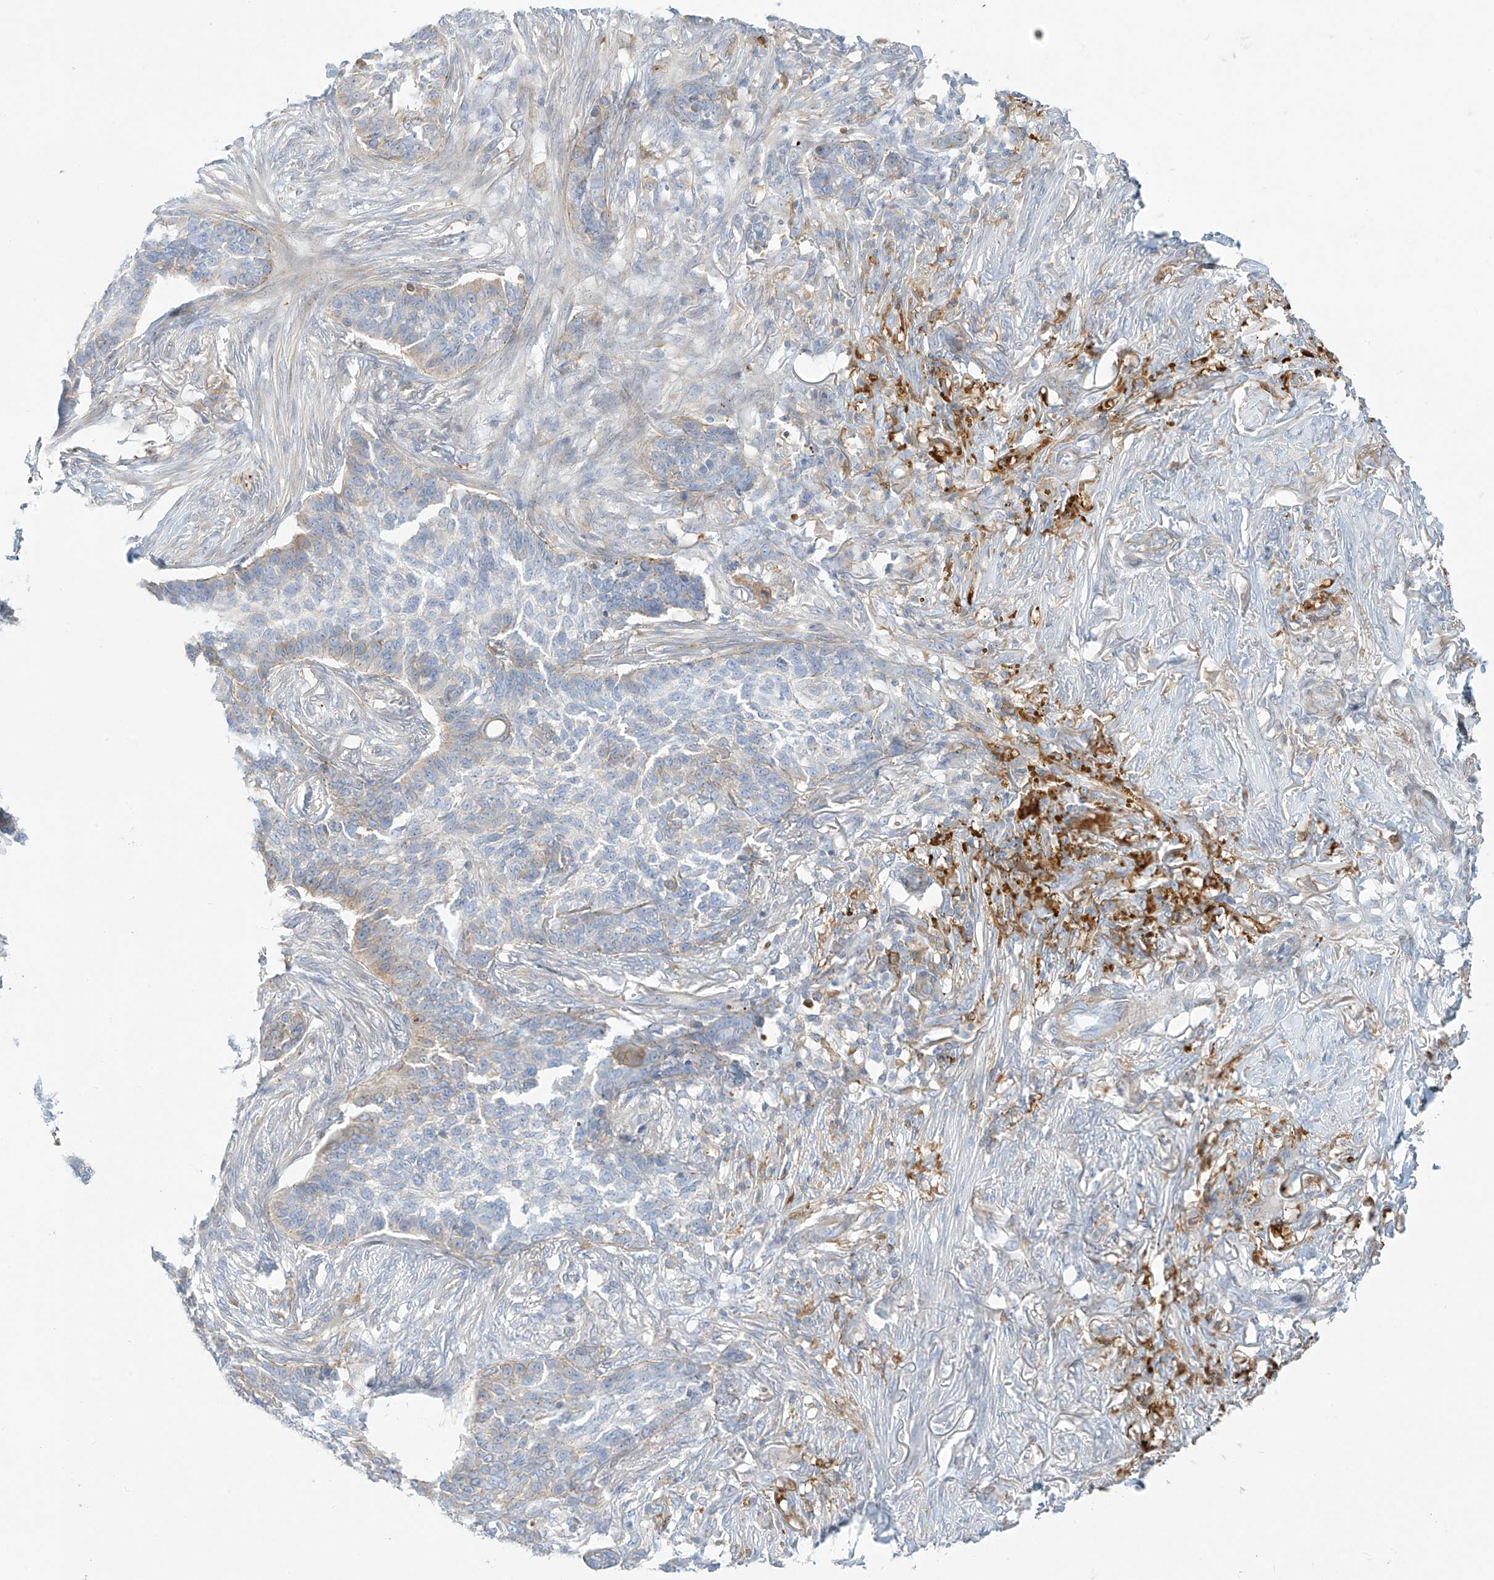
{"staining": {"intensity": "weak", "quantity": "<25%", "location": "cytoplasmic/membranous"}, "tissue": "skin cancer", "cell_type": "Tumor cells", "image_type": "cancer", "snomed": [{"axis": "morphology", "description": "Basal cell carcinoma"}, {"axis": "topography", "description": "Skin"}], "caption": "Protein analysis of skin basal cell carcinoma reveals no significant positivity in tumor cells.", "gene": "PCYOX1", "patient": {"sex": "male", "age": 85}}